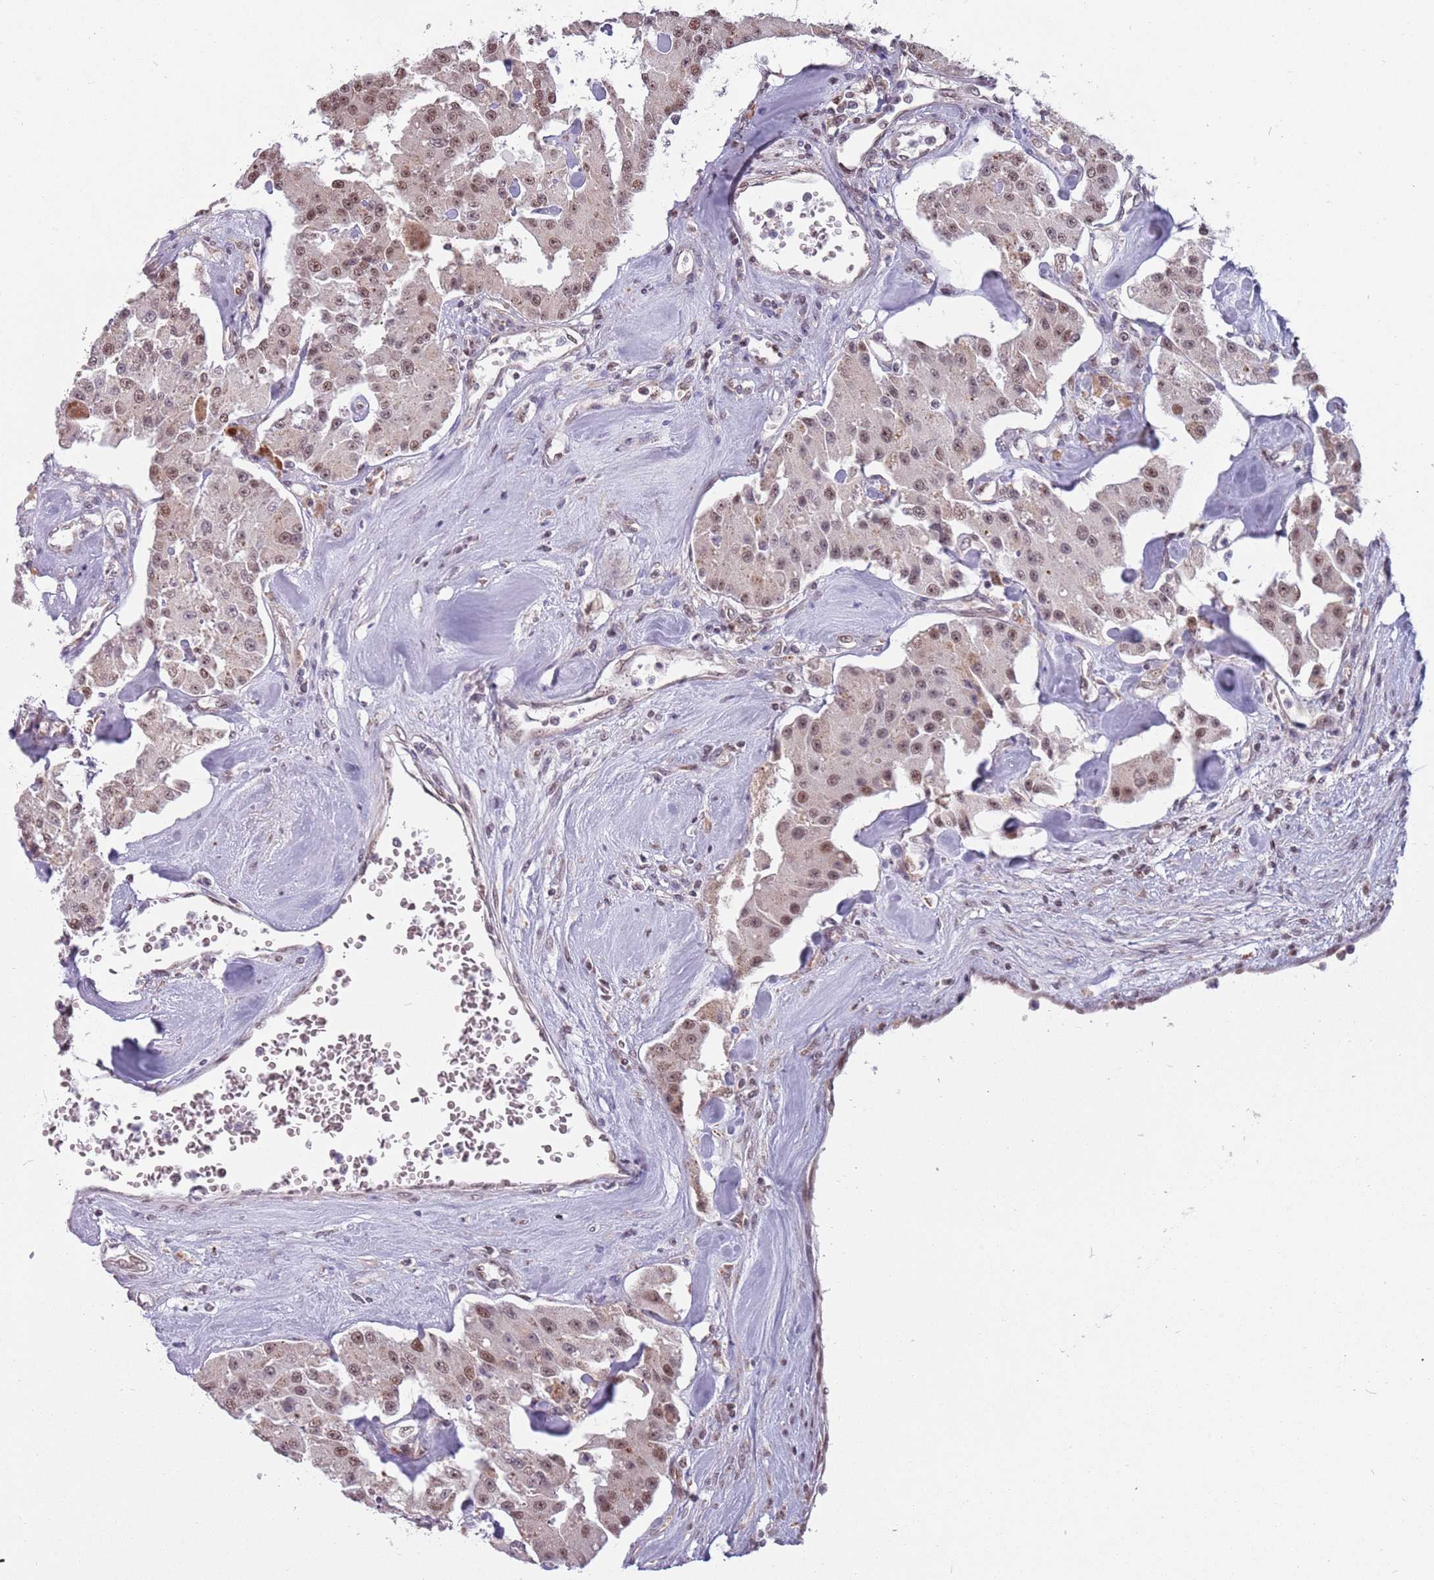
{"staining": {"intensity": "moderate", "quantity": ">75%", "location": "nuclear"}, "tissue": "carcinoid", "cell_type": "Tumor cells", "image_type": "cancer", "snomed": [{"axis": "morphology", "description": "Carcinoid, malignant, NOS"}, {"axis": "topography", "description": "Pancreas"}], "caption": "Carcinoid stained for a protein exhibits moderate nuclear positivity in tumor cells.", "gene": "BARD1", "patient": {"sex": "male", "age": 41}}